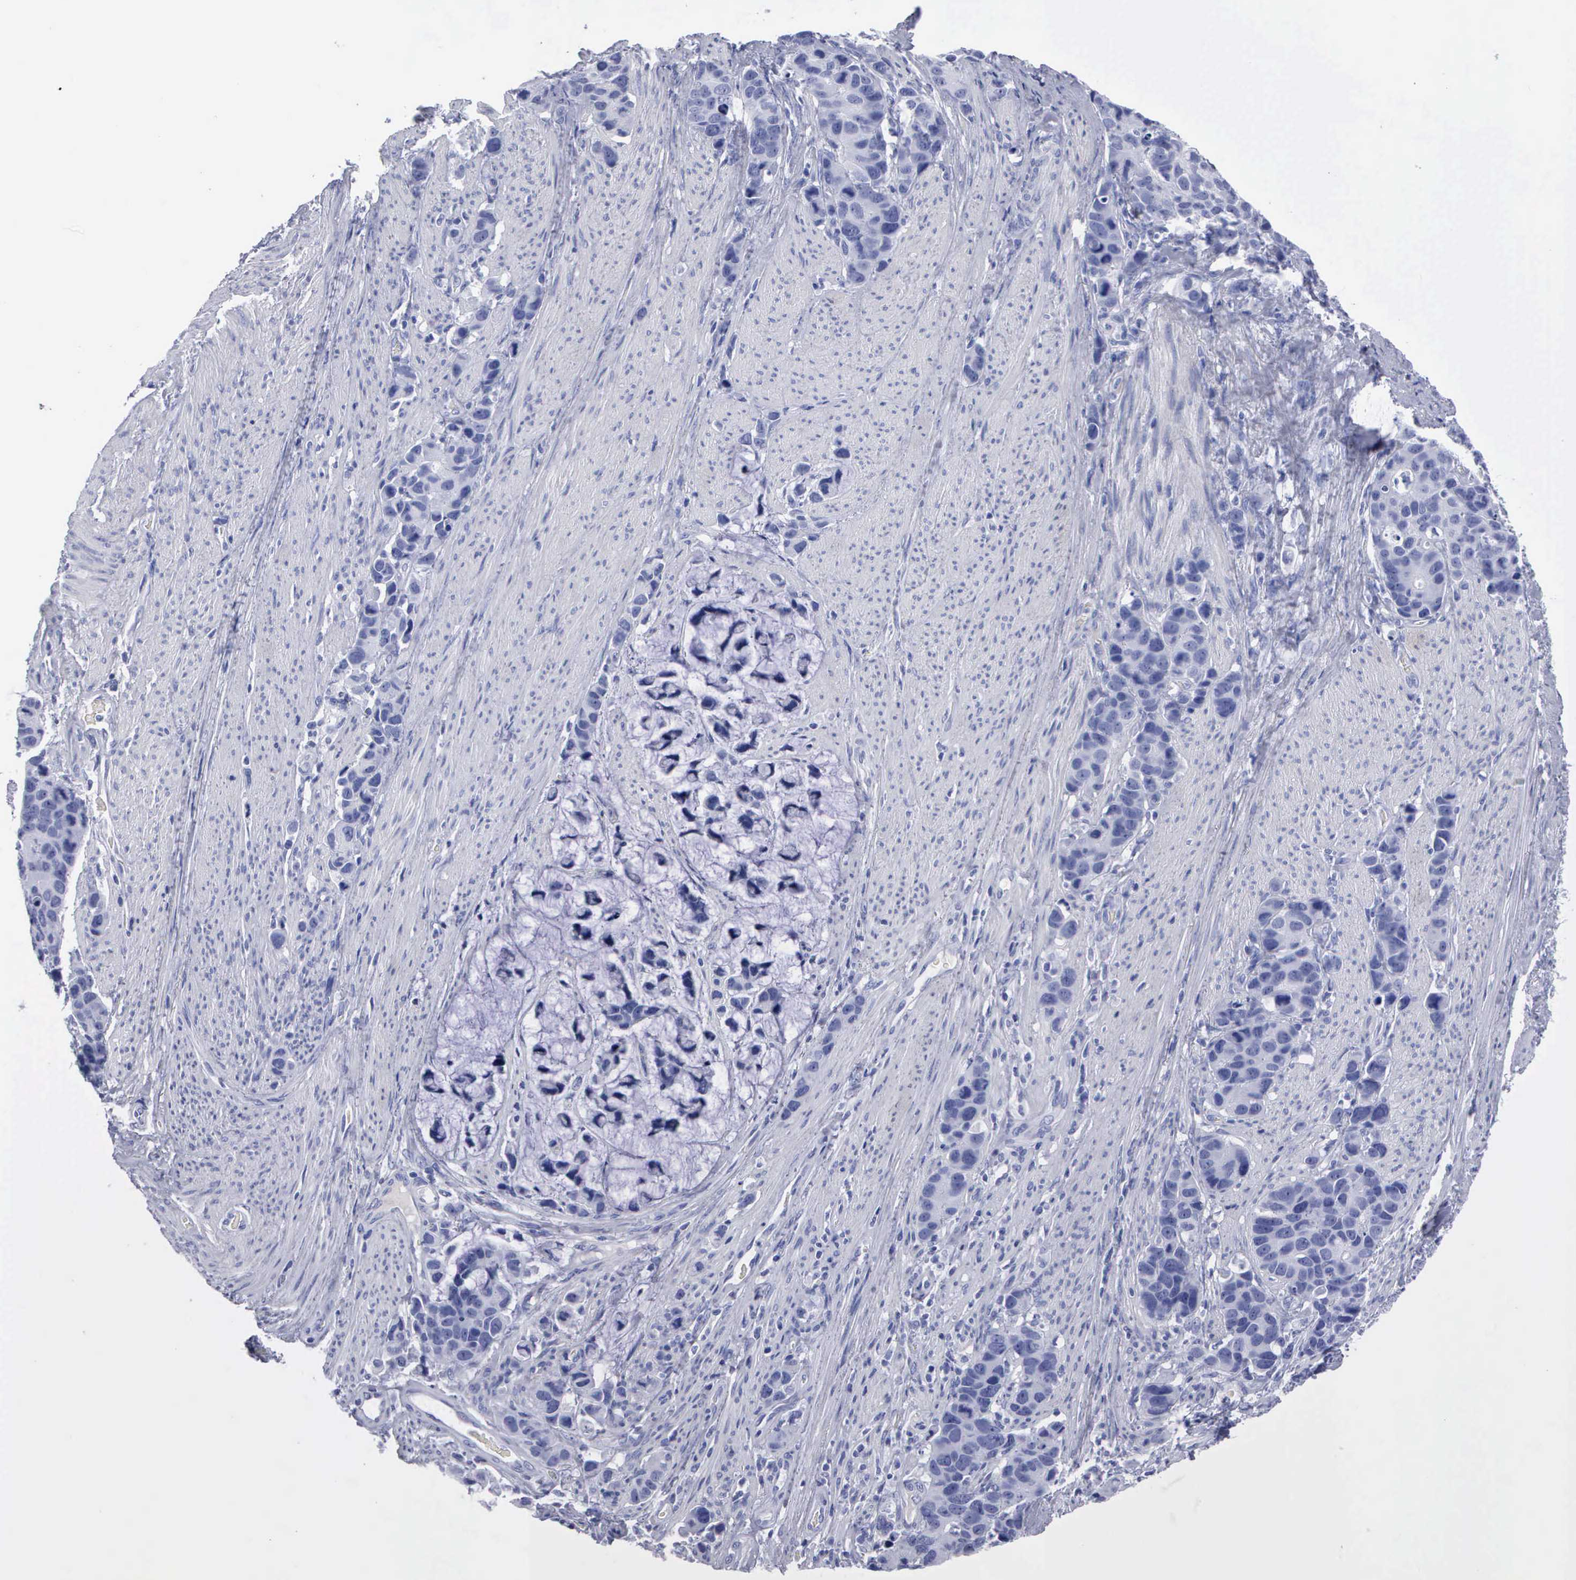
{"staining": {"intensity": "negative", "quantity": "none", "location": "none"}, "tissue": "stomach cancer", "cell_type": "Tumor cells", "image_type": "cancer", "snomed": [{"axis": "morphology", "description": "Adenocarcinoma, NOS"}, {"axis": "topography", "description": "Stomach, upper"}], "caption": "High magnification brightfield microscopy of adenocarcinoma (stomach) stained with DAB (3,3'-diaminobenzidine) (brown) and counterstained with hematoxylin (blue): tumor cells show no significant positivity. (DAB immunohistochemistry visualized using brightfield microscopy, high magnification).", "gene": "CYP19A1", "patient": {"sex": "male", "age": 71}}